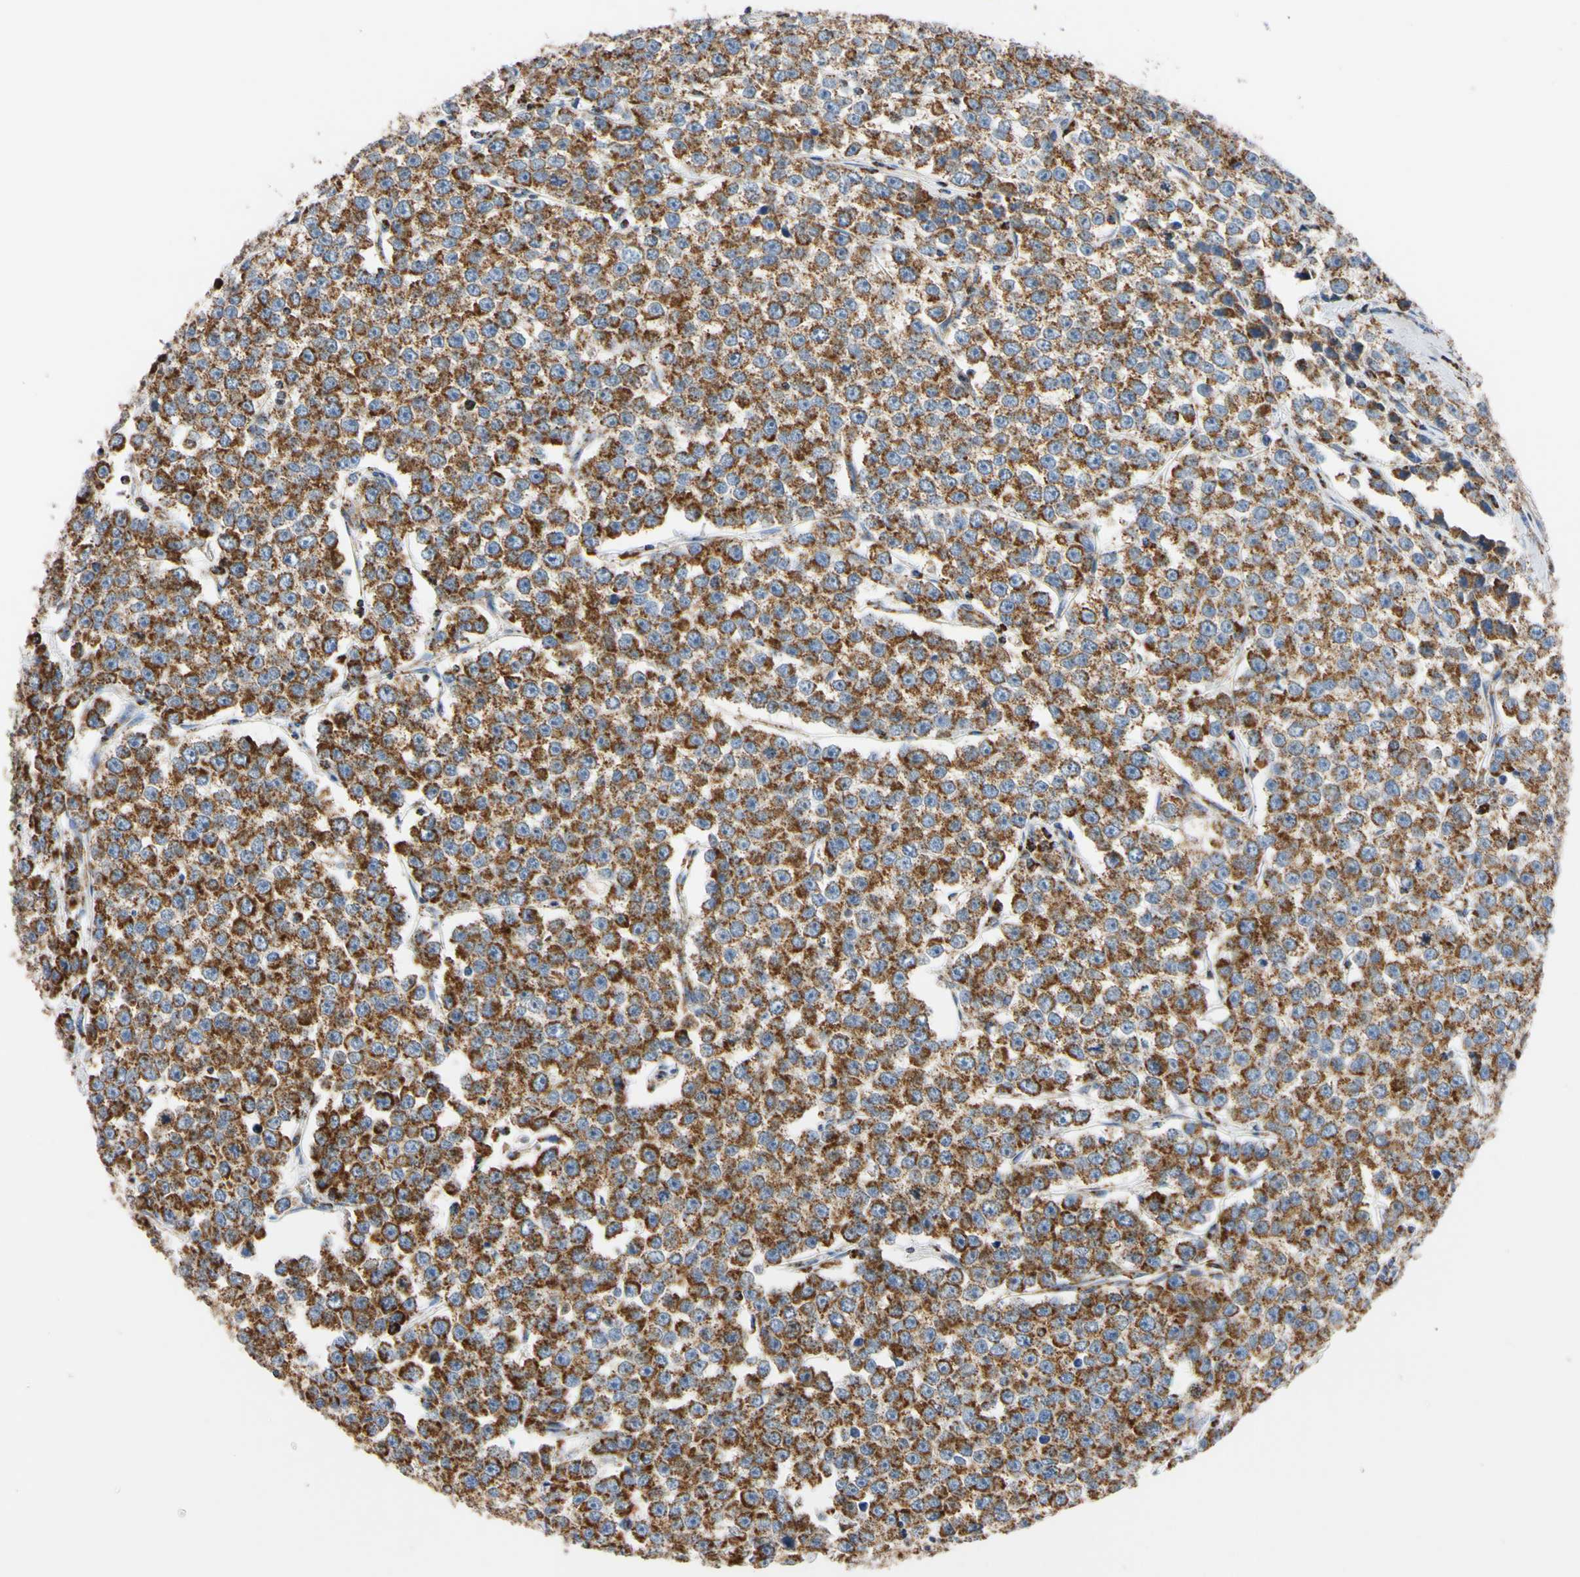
{"staining": {"intensity": "strong", "quantity": ">75%", "location": "cytoplasmic/membranous"}, "tissue": "testis cancer", "cell_type": "Tumor cells", "image_type": "cancer", "snomed": [{"axis": "morphology", "description": "Seminoma, NOS"}, {"axis": "morphology", "description": "Carcinoma, Embryonal, NOS"}, {"axis": "topography", "description": "Testis"}], "caption": "There is high levels of strong cytoplasmic/membranous positivity in tumor cells of testis seminoma, as demonstrated by immunohistochemical staining (brown color).", "gene": "CLPP", "patient": {"sex": "male", "age": 52}}